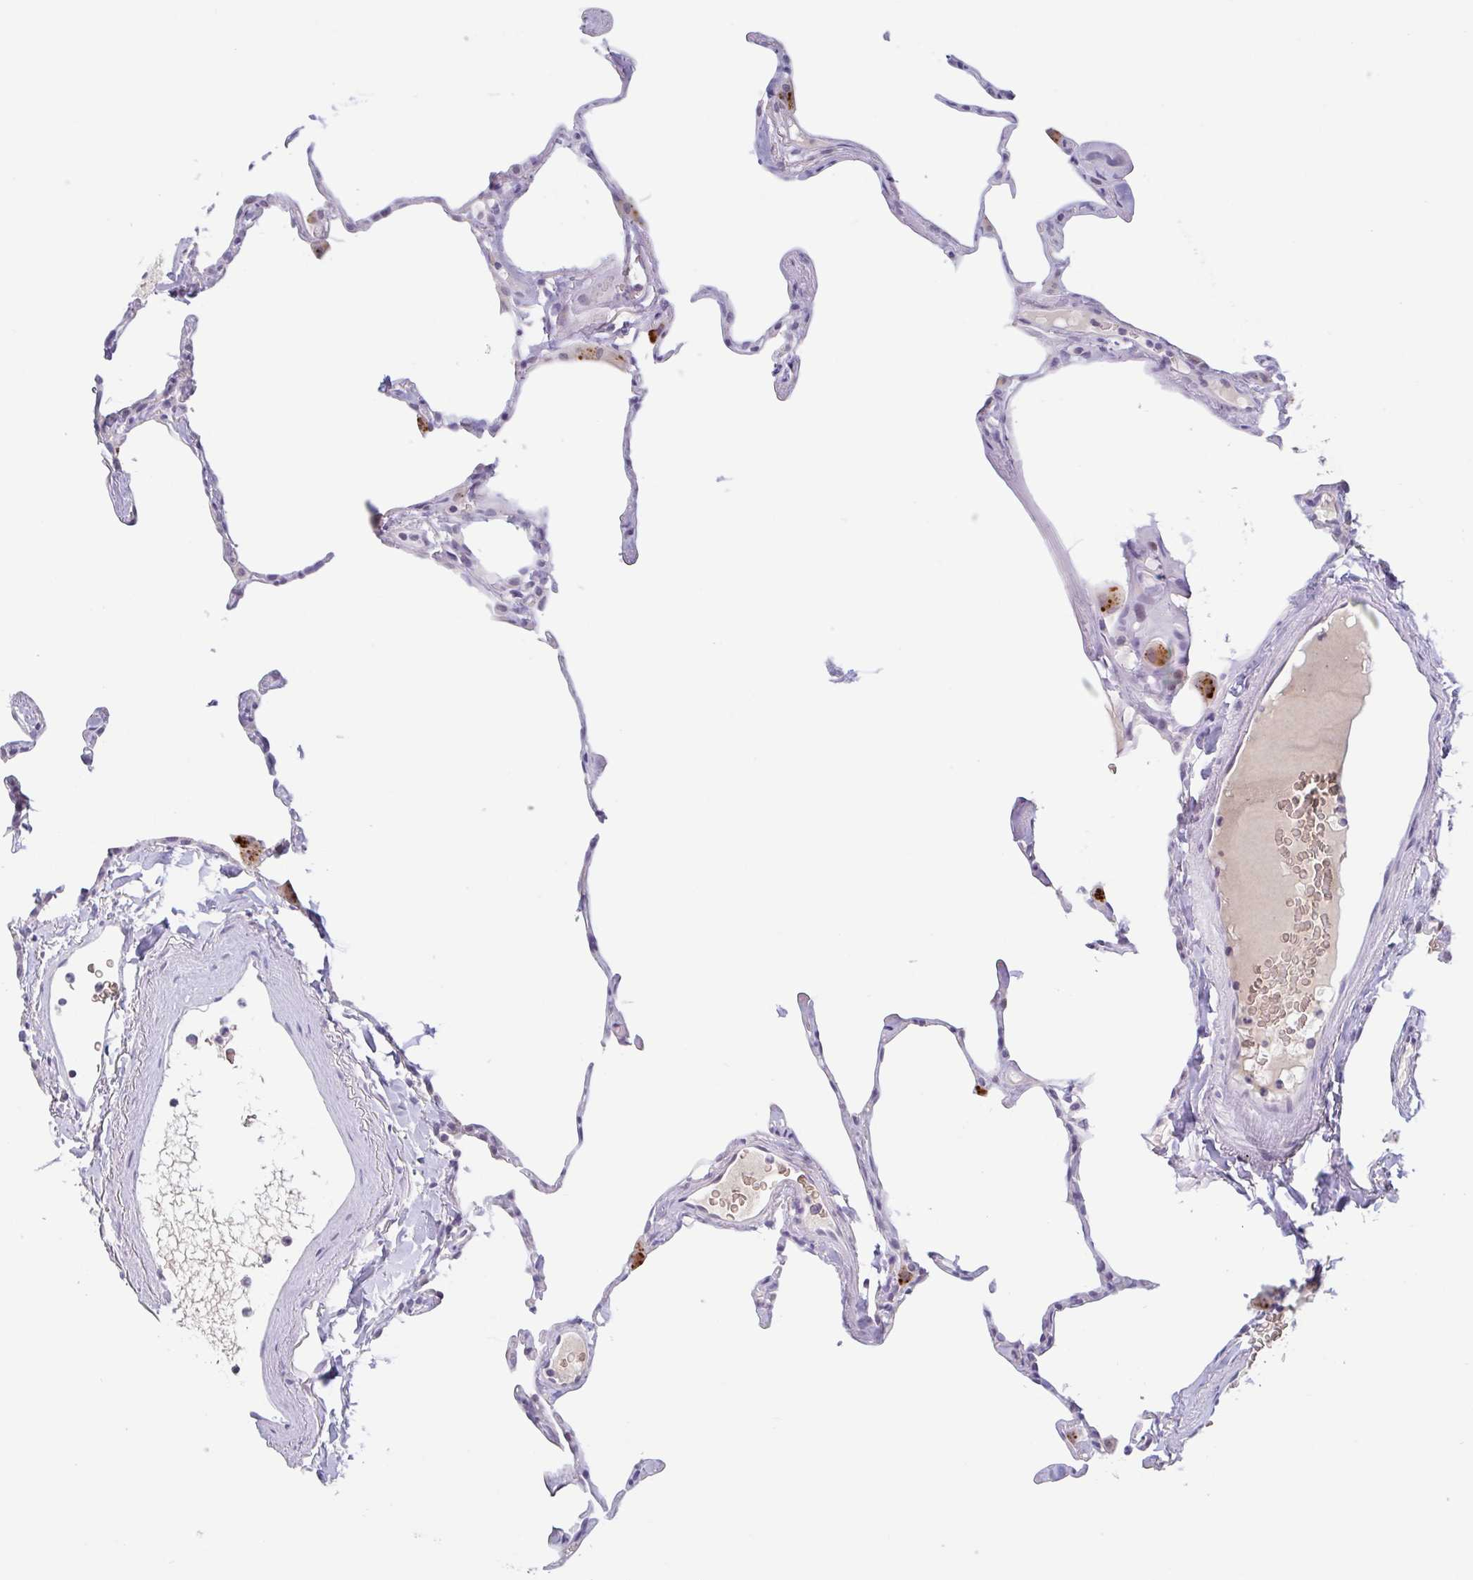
{"staining": {"intensity": "negative", "quantity": "none", "location": "none"}, "tissue": "lung", "cell_type": "Alveolar cells", "image_type": "normal", "snomed": [{"axis": "morphology", "description": "Normal tissue, NOS"}, {"axis": "topography", "description": "Lung"}], "caption": "Human lung stained for a protein using immunohistochemistry (IHC) exhibits no expression in alveolar cells.", "gene": "RHAG", "patient": {"sex": "male", "age": 65}}